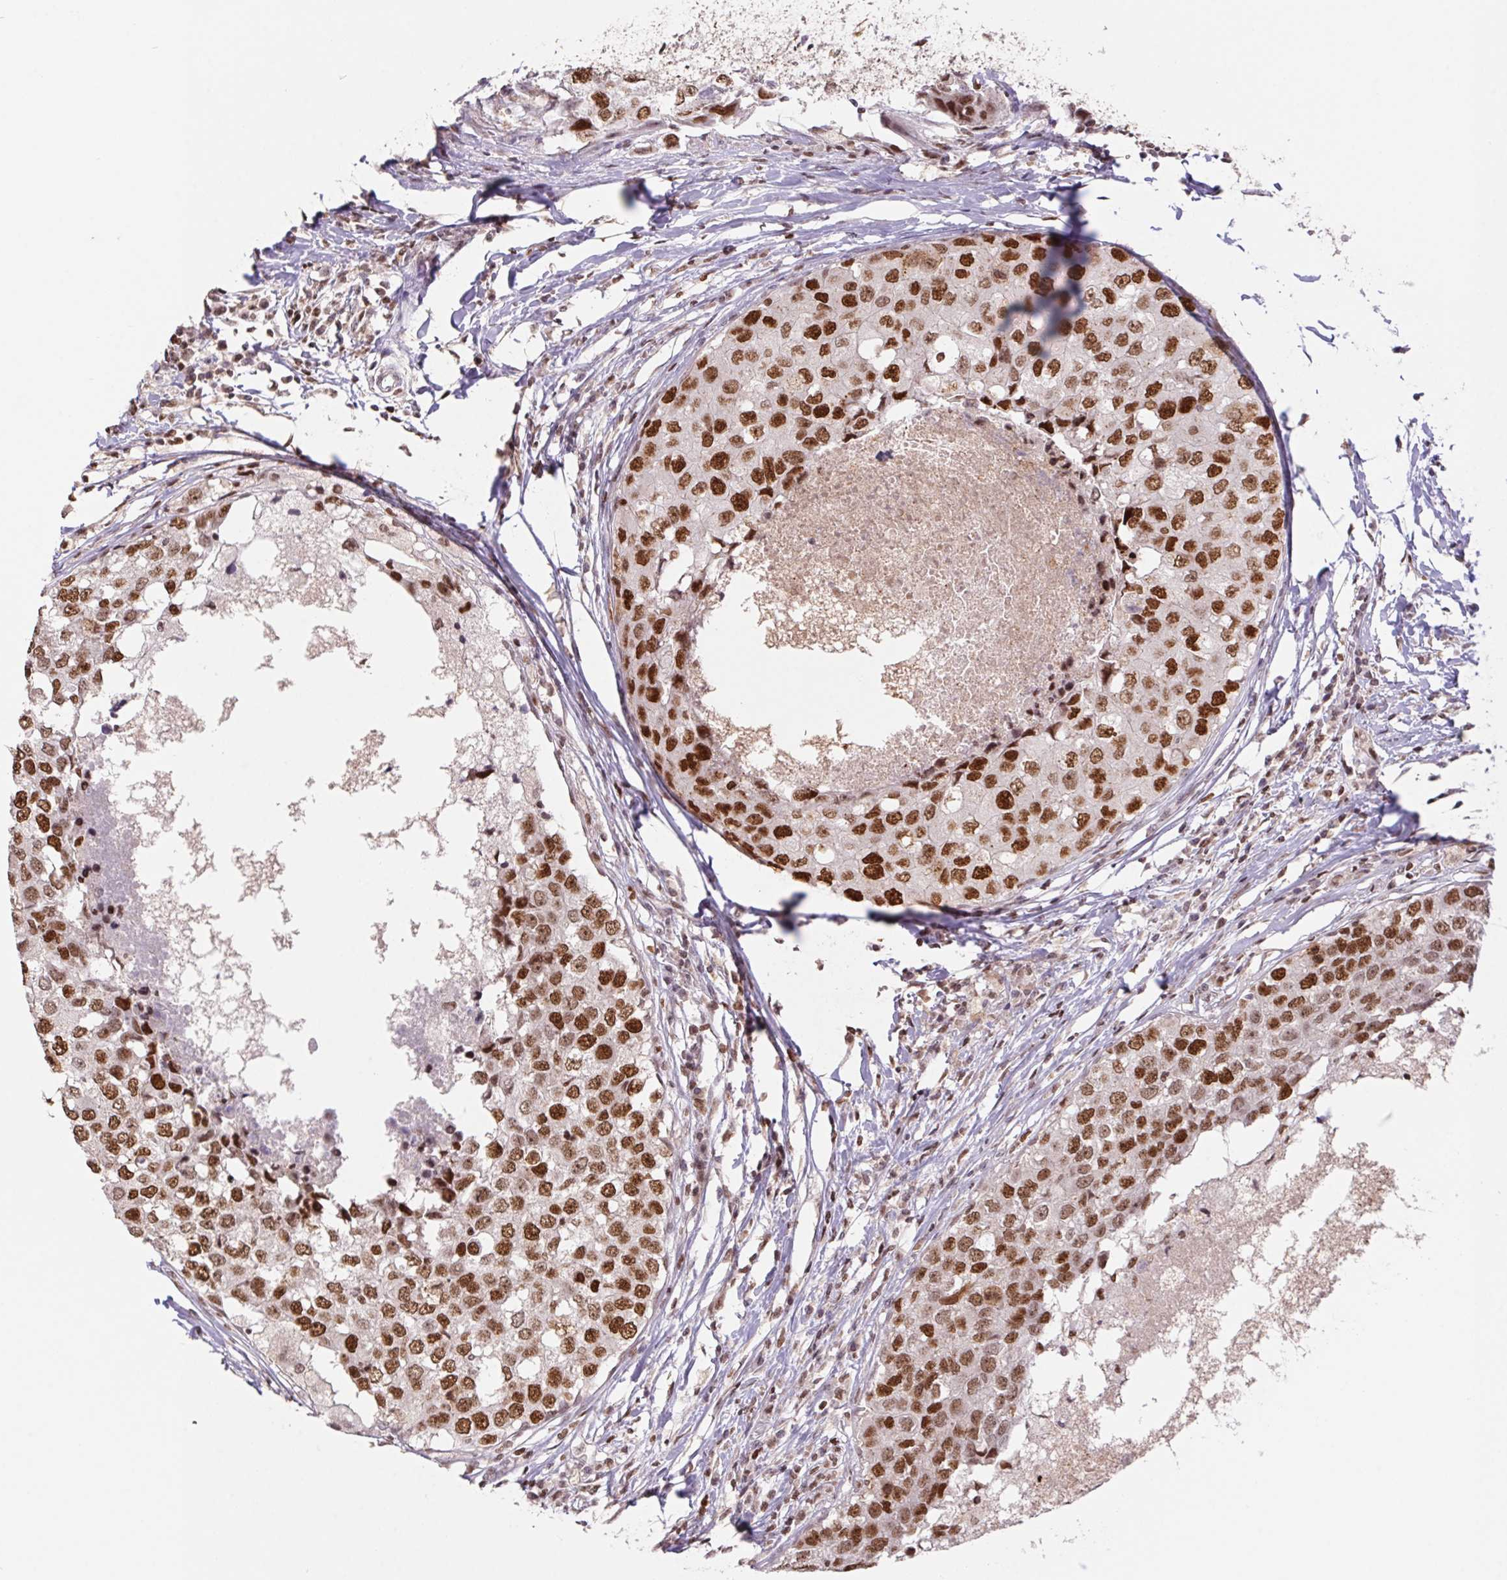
{"staining": {"intensity": "strong", "quantity": ">75%", "location": "nuclear"}, "tissue": "breast cancer", "cell_type": "Tumor cells", "image_type": "cancer", "snomed": [{"axis": "morphology", "description": "Duct carcinoma"}, {"axis": "topography", "description": "Breast"}], "caption": "Immunohistochemistry of human breast cancer demonstrates high levels of strong nuclear expression in approximately >75% of tumor cells.", "gene": "POLD3", "patient": {"sex": "female", "age": 27}}